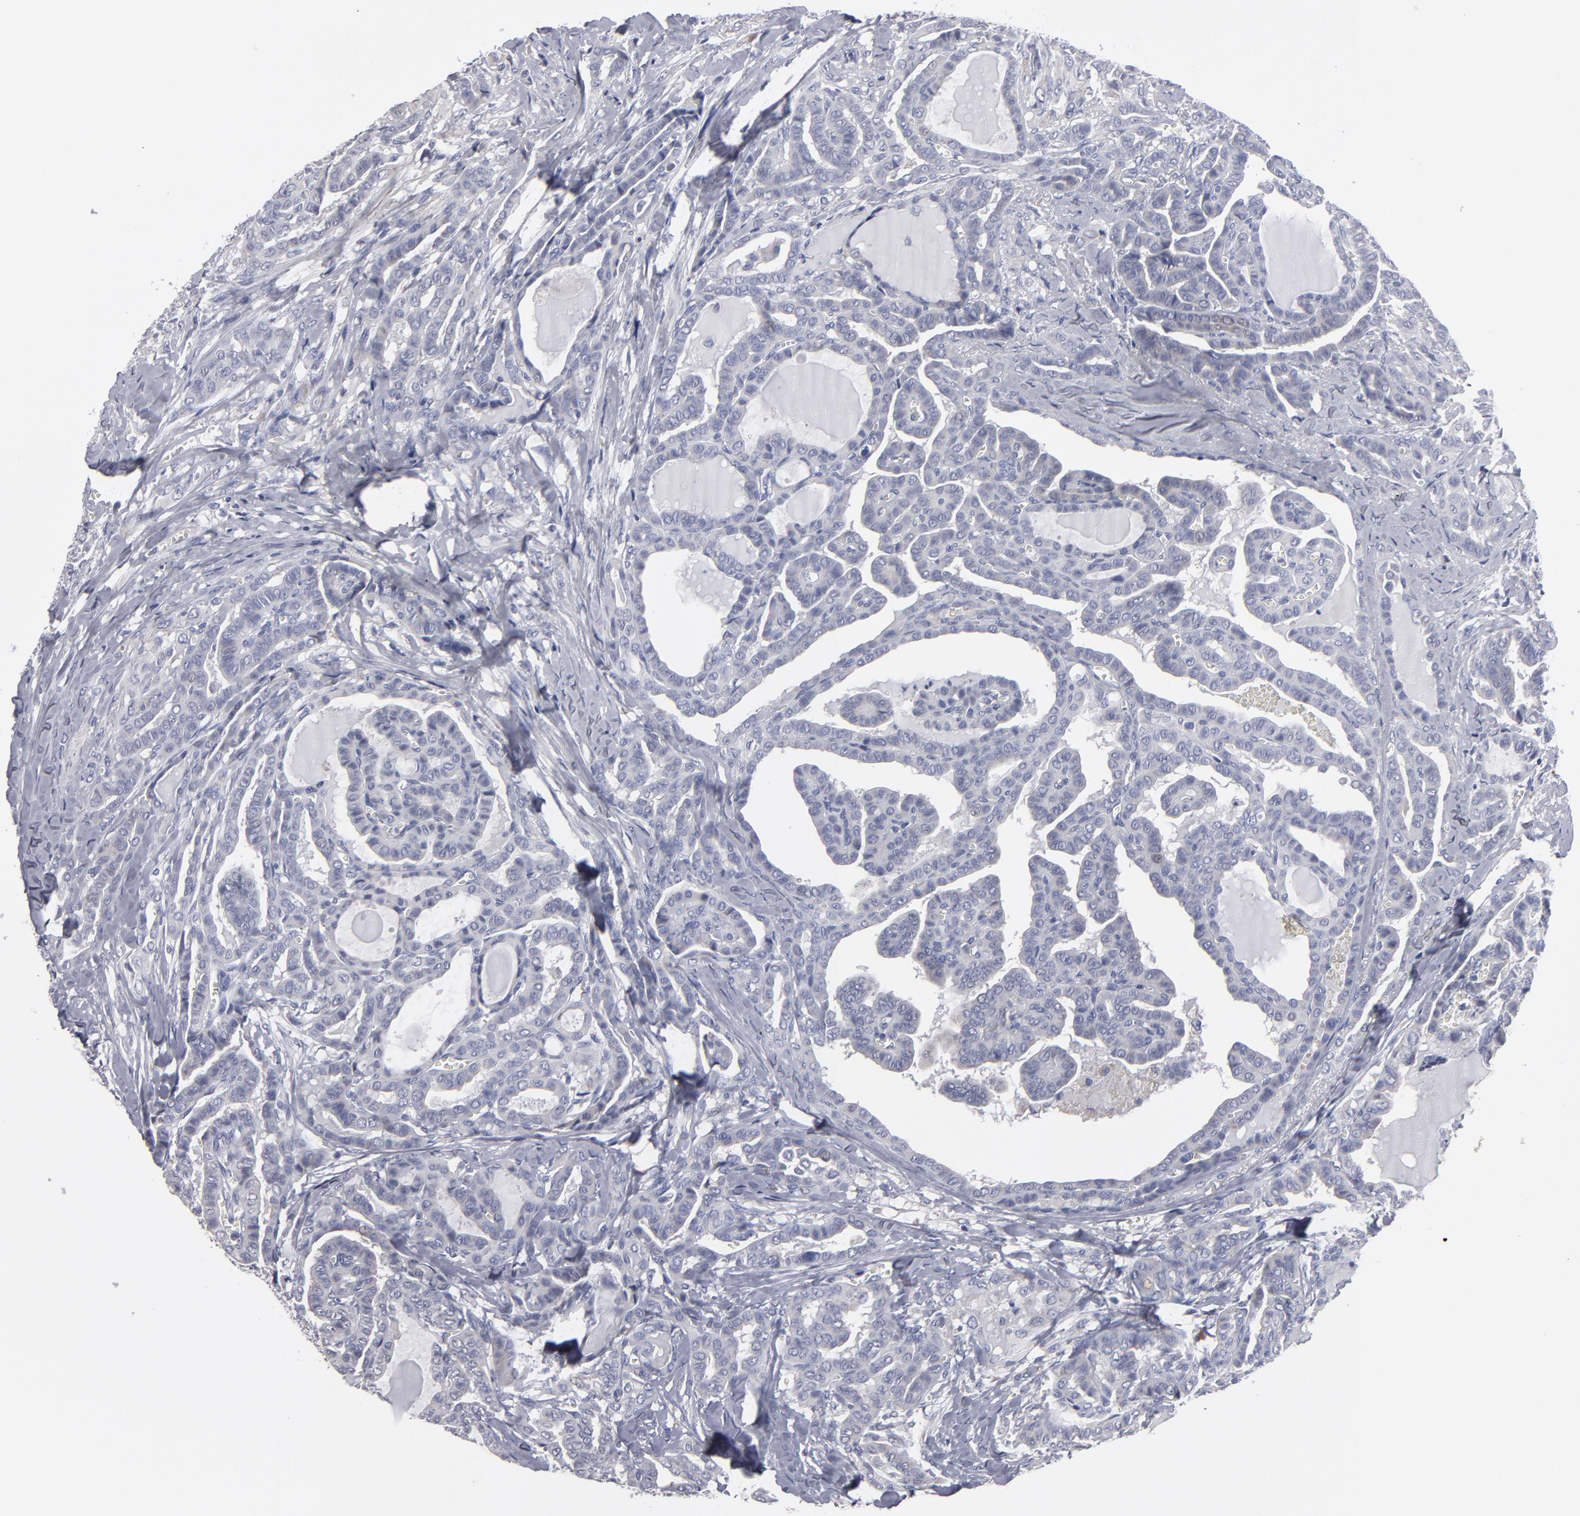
{"staining": {"intensity": "weak", "quantity": "<25%", "location": "cytoplasmic/membranous"}, "tissue": "thyroid cancer", "cell_type": "Tumor cells", "image_type": "cancer", "snomed": [{"axis": "morphology", "description": "Carcinoma, NOS"}, {"axis": "topography", "description": "Thyroid gland"}], "caption": "DAB (3,3'-diaminobenzidine) immunohistochemical staining of thyroid carcinoma reveals no significant positivity in tumor cells. (DAB (3,3'-diaminobenzidine) immunohistochemistry visualized using brightfield microscopy, high magnification).", "gene": "CCDC80", "patient": {"sex": "female", "age": 91}}